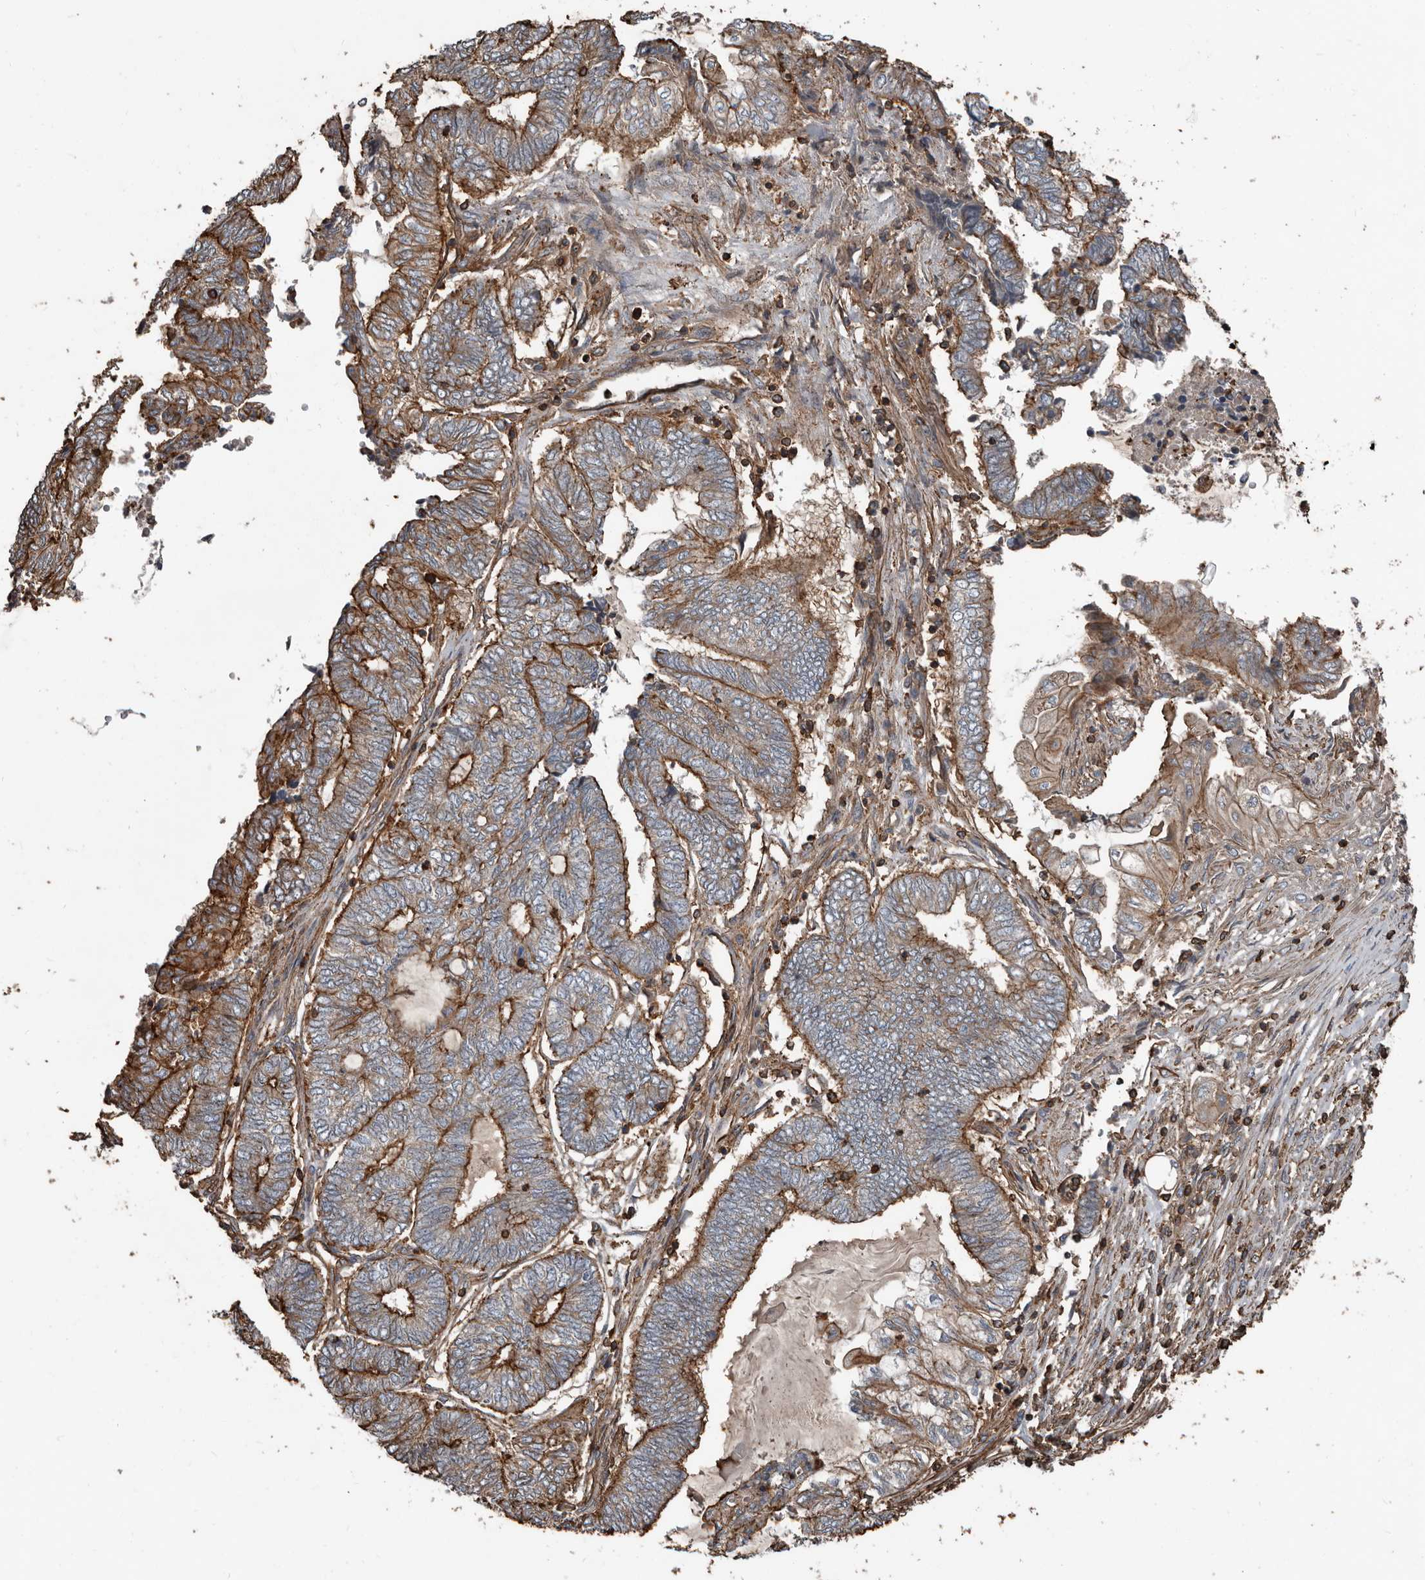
{"staining": {"intensity": "strong", "quantity": "25%-75%", "location": "cytoplasmic/membranous"}, "tissue": "endometrial cancer", "cell_type": "Tumor cells", "image_type": "cancer", "snomed": [{"axis": "morphology", "description": "Adenocarcinoma, NOS"}, {"axis": "topography", "description": "Uterus"}, {"axis": "topography", "description": "Endometrium"}], "caption": "The histopathology image displays immunohistochemical staining of endometrial cancer. There is strong cytoplasmic/membranous expression is present in approximately 25%-75% of tumor cells.", "gene": "DENND6B", "patient": {"sex": "female", "age": 70}}